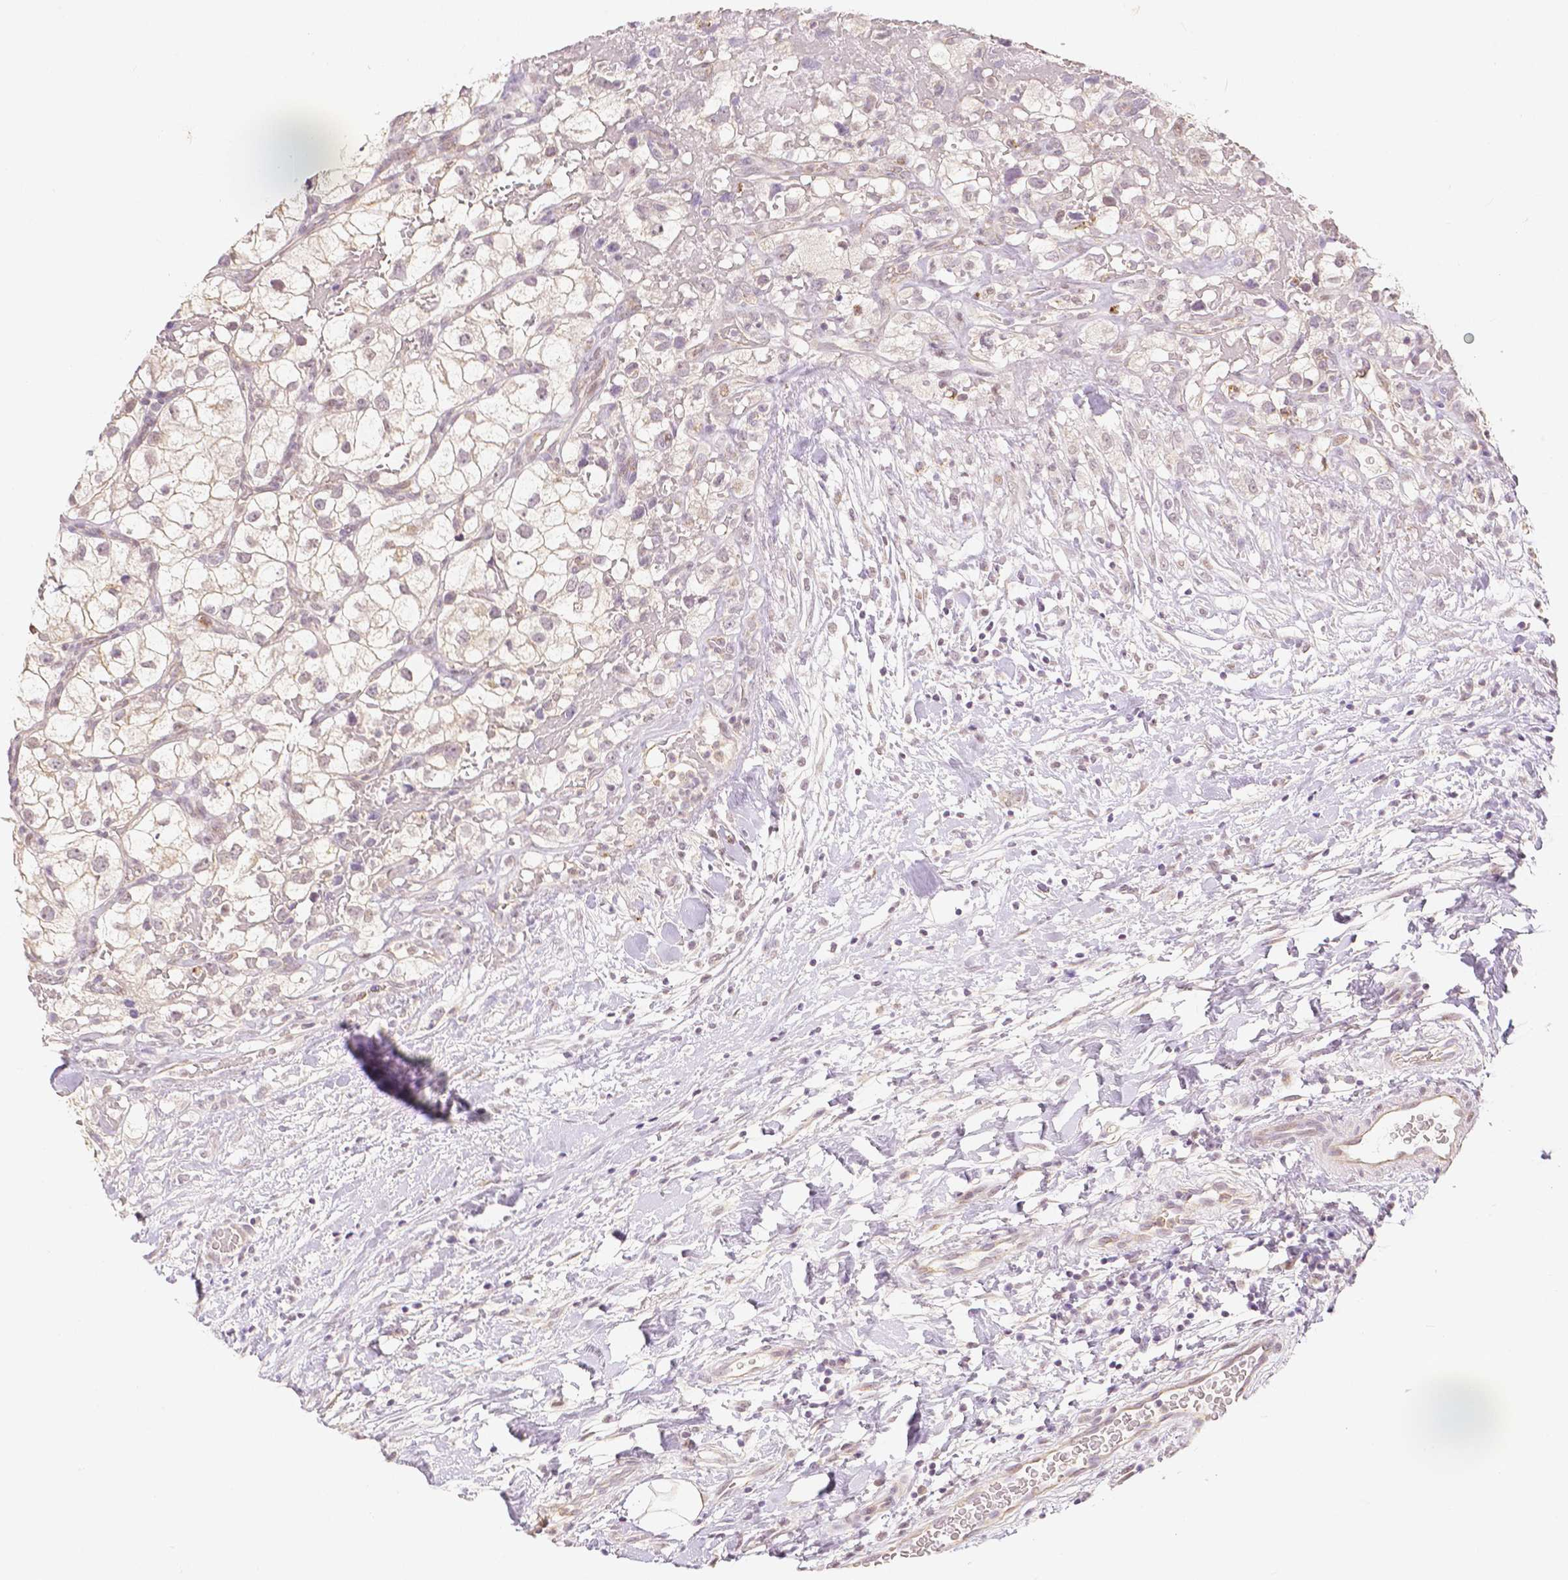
{"staining": {"intensity": "negative", "quantity": "none", "location": "none"}, "tissue": "renal cancer", "cell_type": "Tumor cells", "image_type": "cancer", "snomed": [{"axis": "morphology", "description": "Adenocarcinoma, NOS"}, {"axis": "topography", "description": "Kidney"}], "caption": "A histopathology image of renal cancer stained for a protein reveals no brown staining in tumor cells. Brightfield microscopy of IHC stained with DAB (3,3'-diaminobenzidine) (brown) and hematoxylin (blue), captured at high magnification.", "gene": "OCLN", "patient": {"sex": "male", "age": 59}}